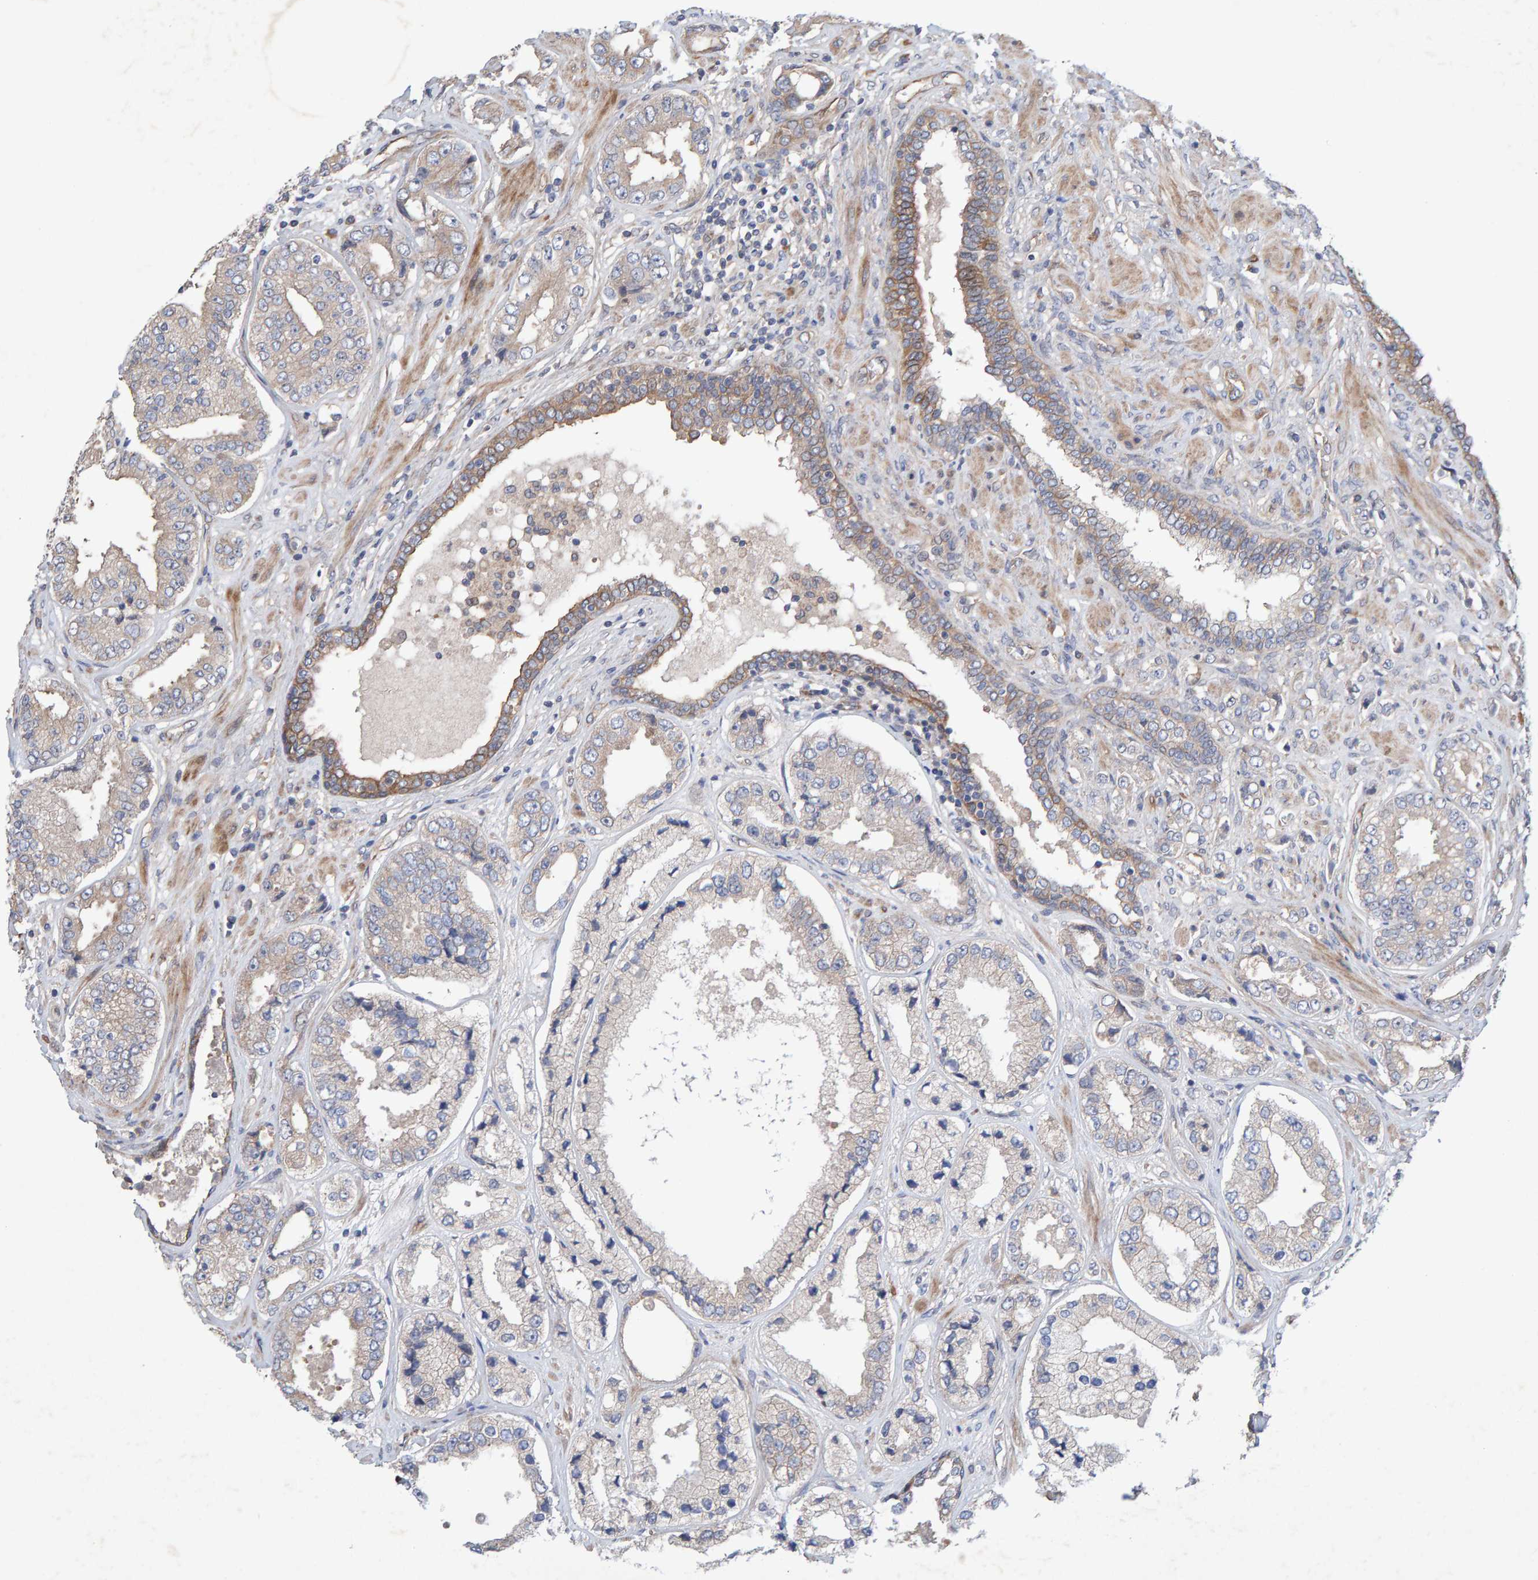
{"staining": {"intensity": "negative", "quantity": "none", "location": "none"}, "tissue": "prostate cancer", "cell_type": "Tumor cells", "image_type": "cancer", "snomed": [{"axis": "morphology", "description": "Adenocarcinoma, High grade"}, {"axis": "topography", "description": "Prostate"}], "caption": "Immunohistochemistry (IHC) histopathology image of prostate cancer (adenocarcinoma (high-grade)) stained for a protein (brown), which reveals no positivity in tumor cells.", "gene": "LRSAM1", "patient": {"sex": "male", "age": 61}}